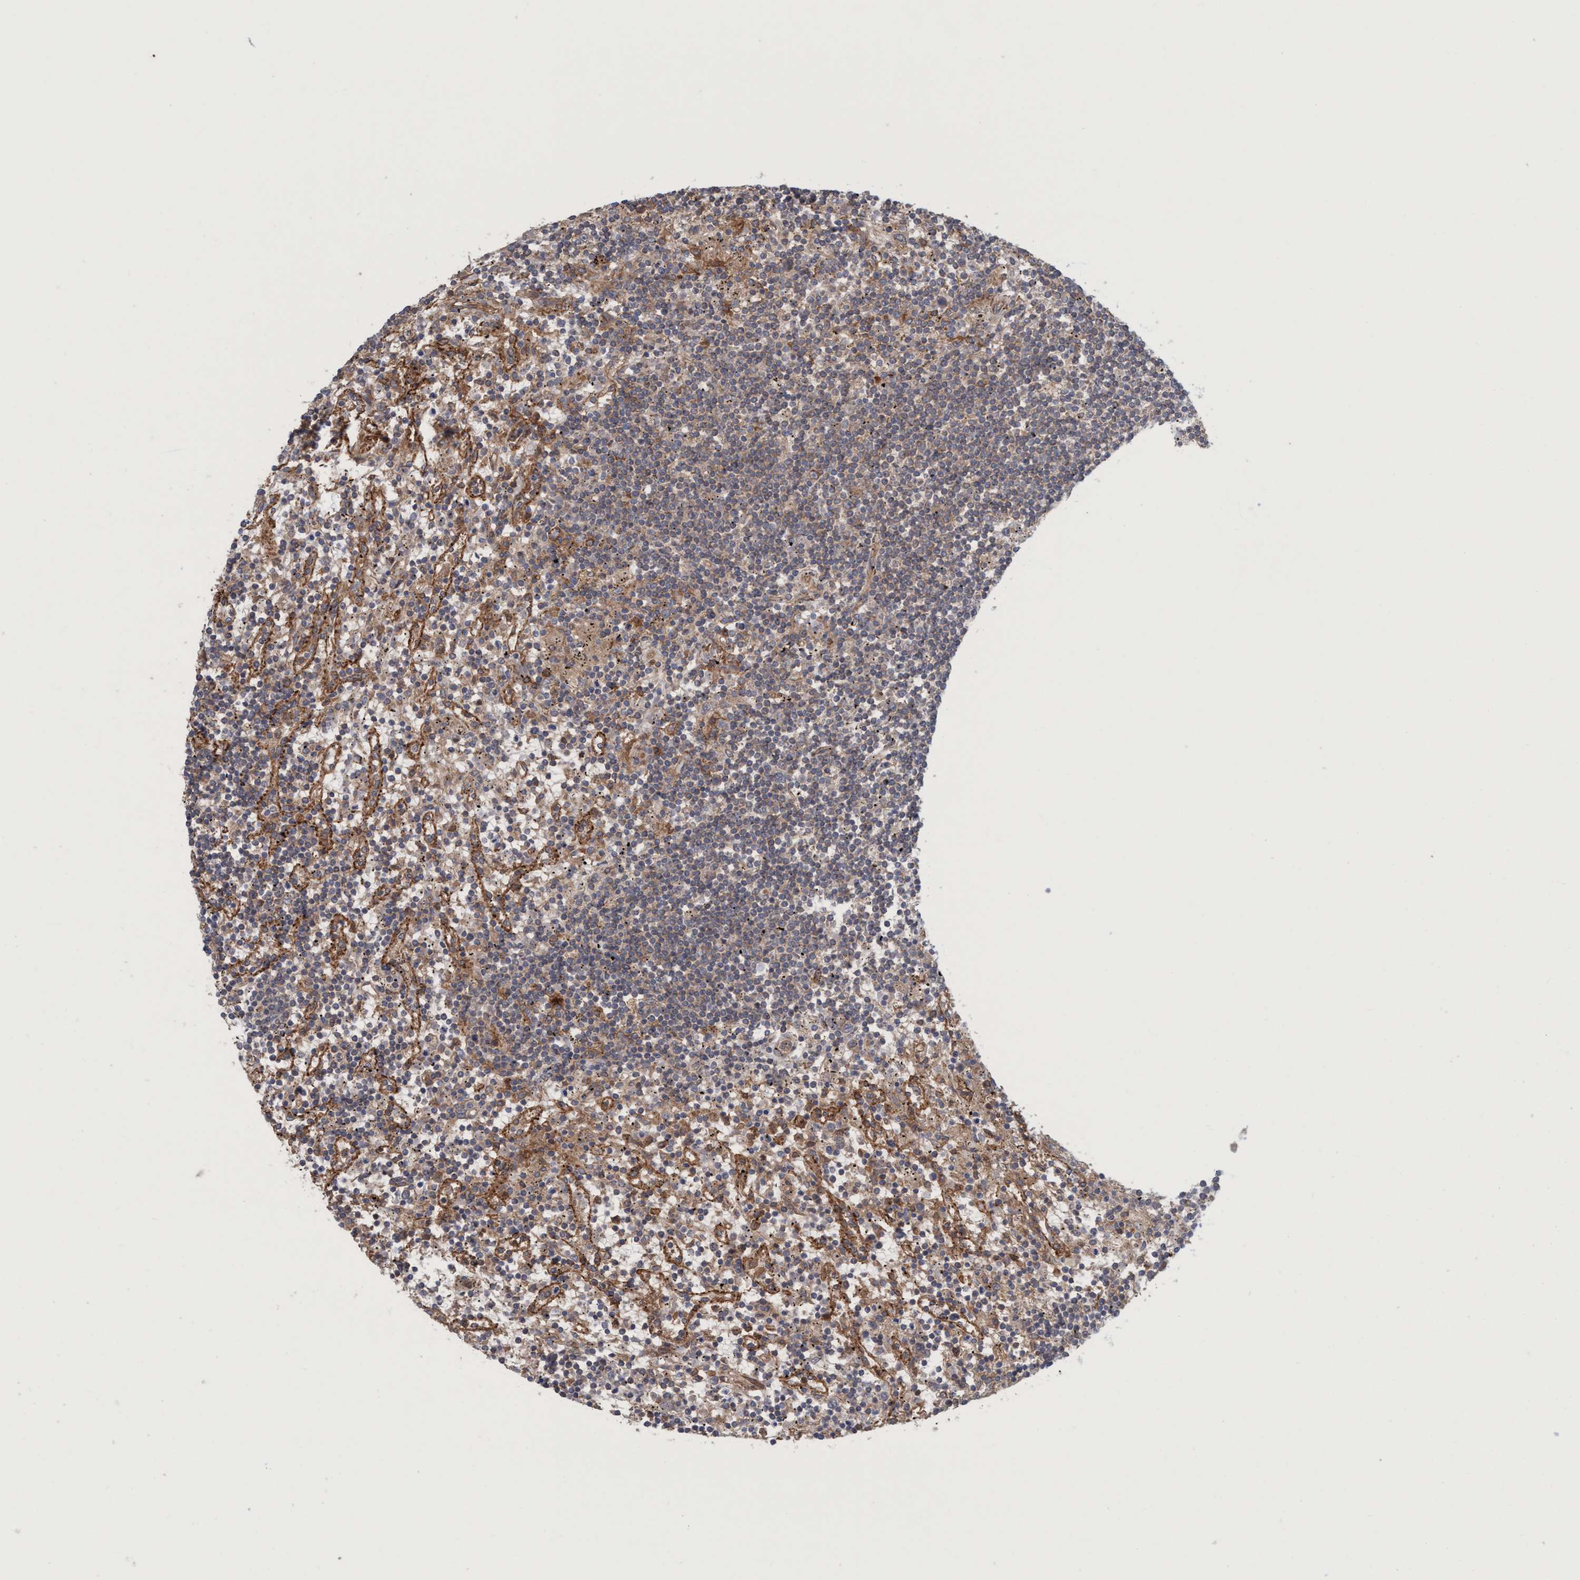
{"staining": {"intensity": "weak", "quantity": "25%-75%", "location": "cytoplasmic/membranous"}, "tissue": "lymphoma", "cell_type": "Tumor cells", "image_type": "cancer", "snomed": [{"axis": "morphology", "description": "Malignant lymphoma, non-Hodgkin's type, Low grade"}, {"axis": "topography", "description": "Spleen"}], "caption": "This is a micrograph of immunohistochemistry (IHC) staining of lymphoma, which shows weak staining in the cytoplasmic/membranous of tumor cells.", "gene": "SPECC1", "patient": {"sex": "male", "age": 76}}